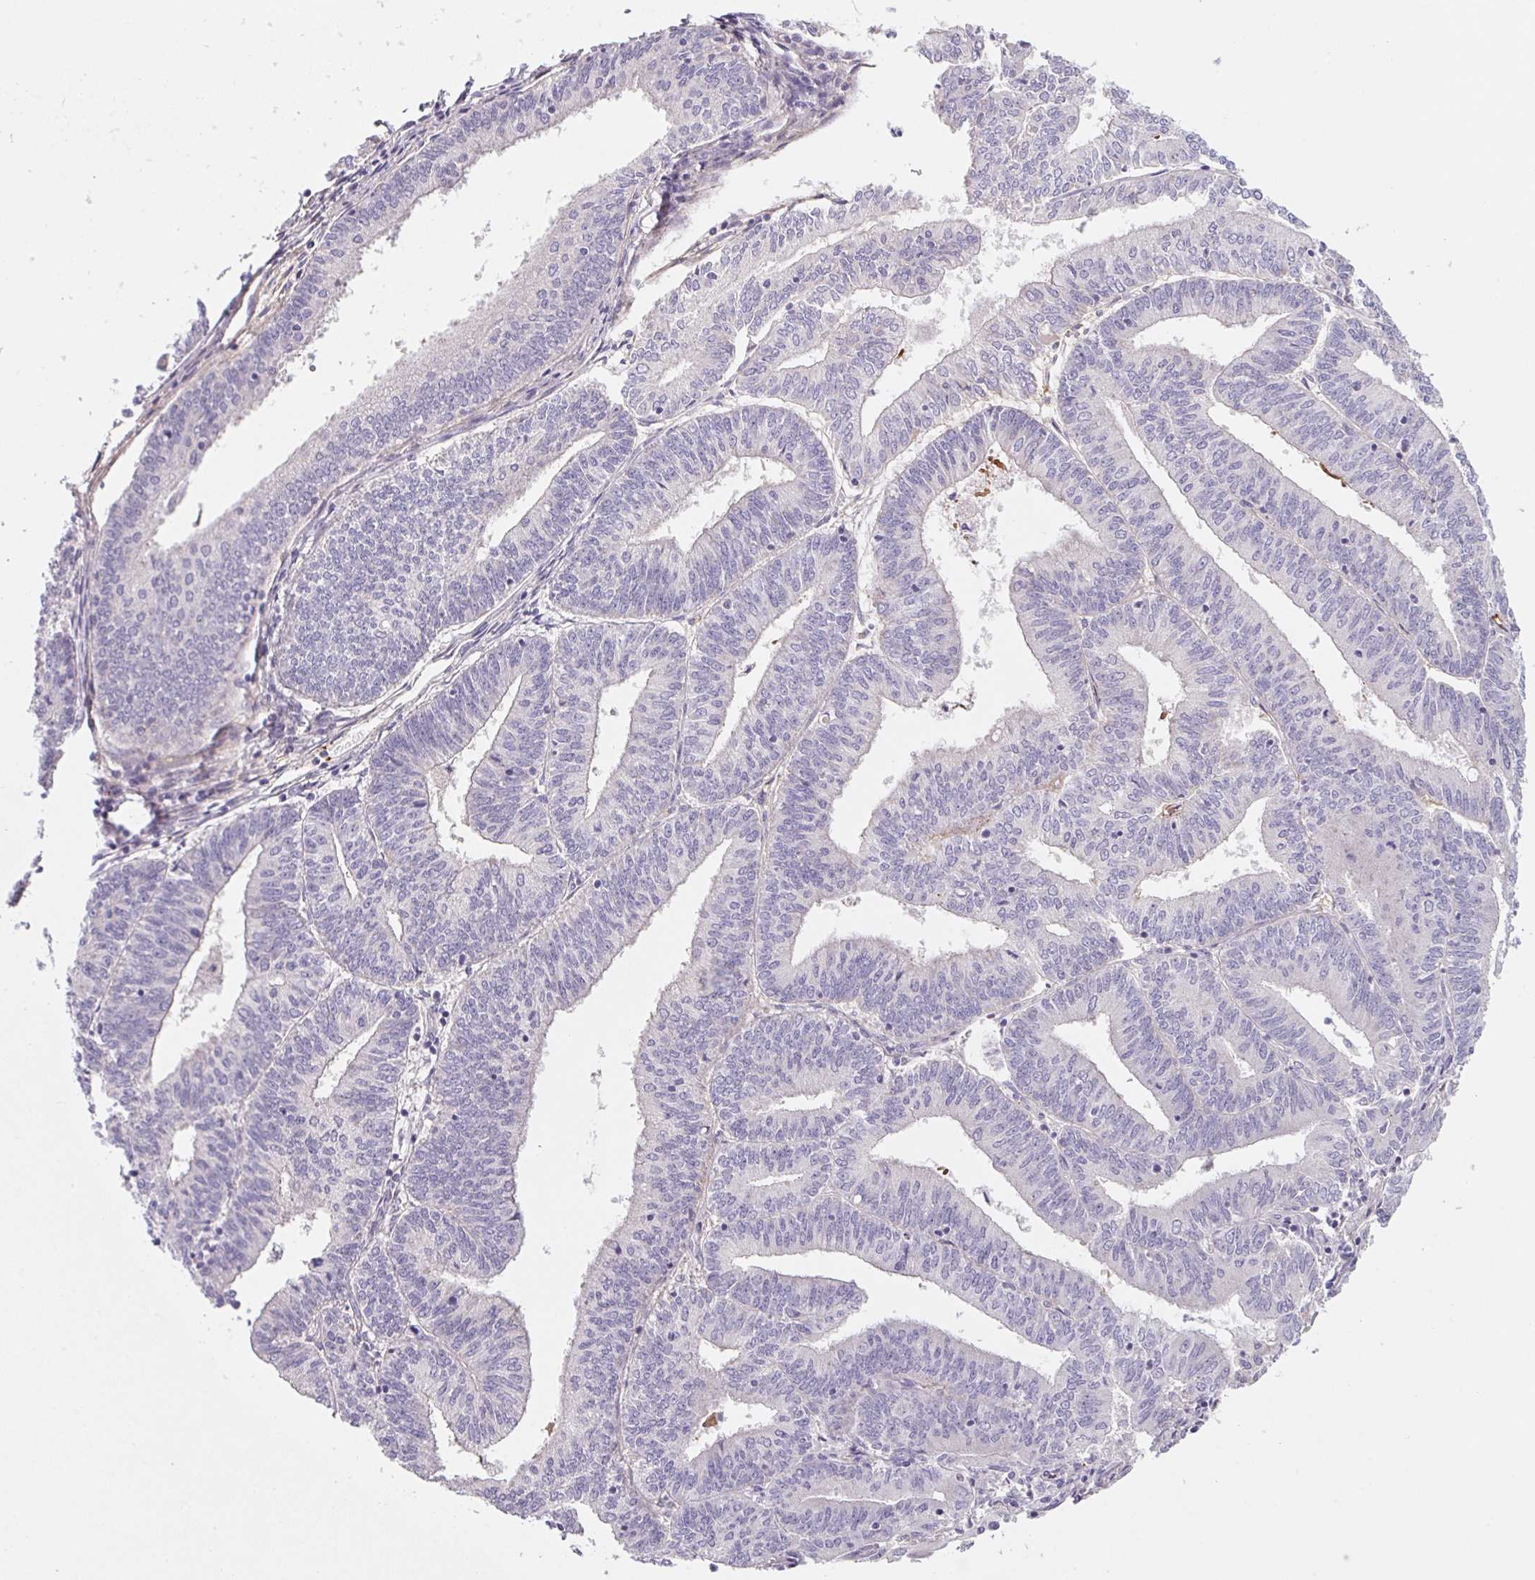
{"staining": {"intensity": "negative", "quantity": "none", "location": "none"}, "tissue": "endometrial cancer", "cell_type": "Tumor cells", "image_type": "cancer", "snomed": [{"axis": "morphology", "description": "Adenocarcinoma, NOS"}, {"axis": "topography", "description": "Endometrium"}], "caption": "High magnification brightfield microscopy of endometrial adenocarcinoma stained with DAB (3,3'-diaminobenzidine) (brown) and counterstained with hematoxylin (blue): tumor cells show no significant positivity.", "gene": "LPA", "patient": {"sex": "female", "age": 61}}